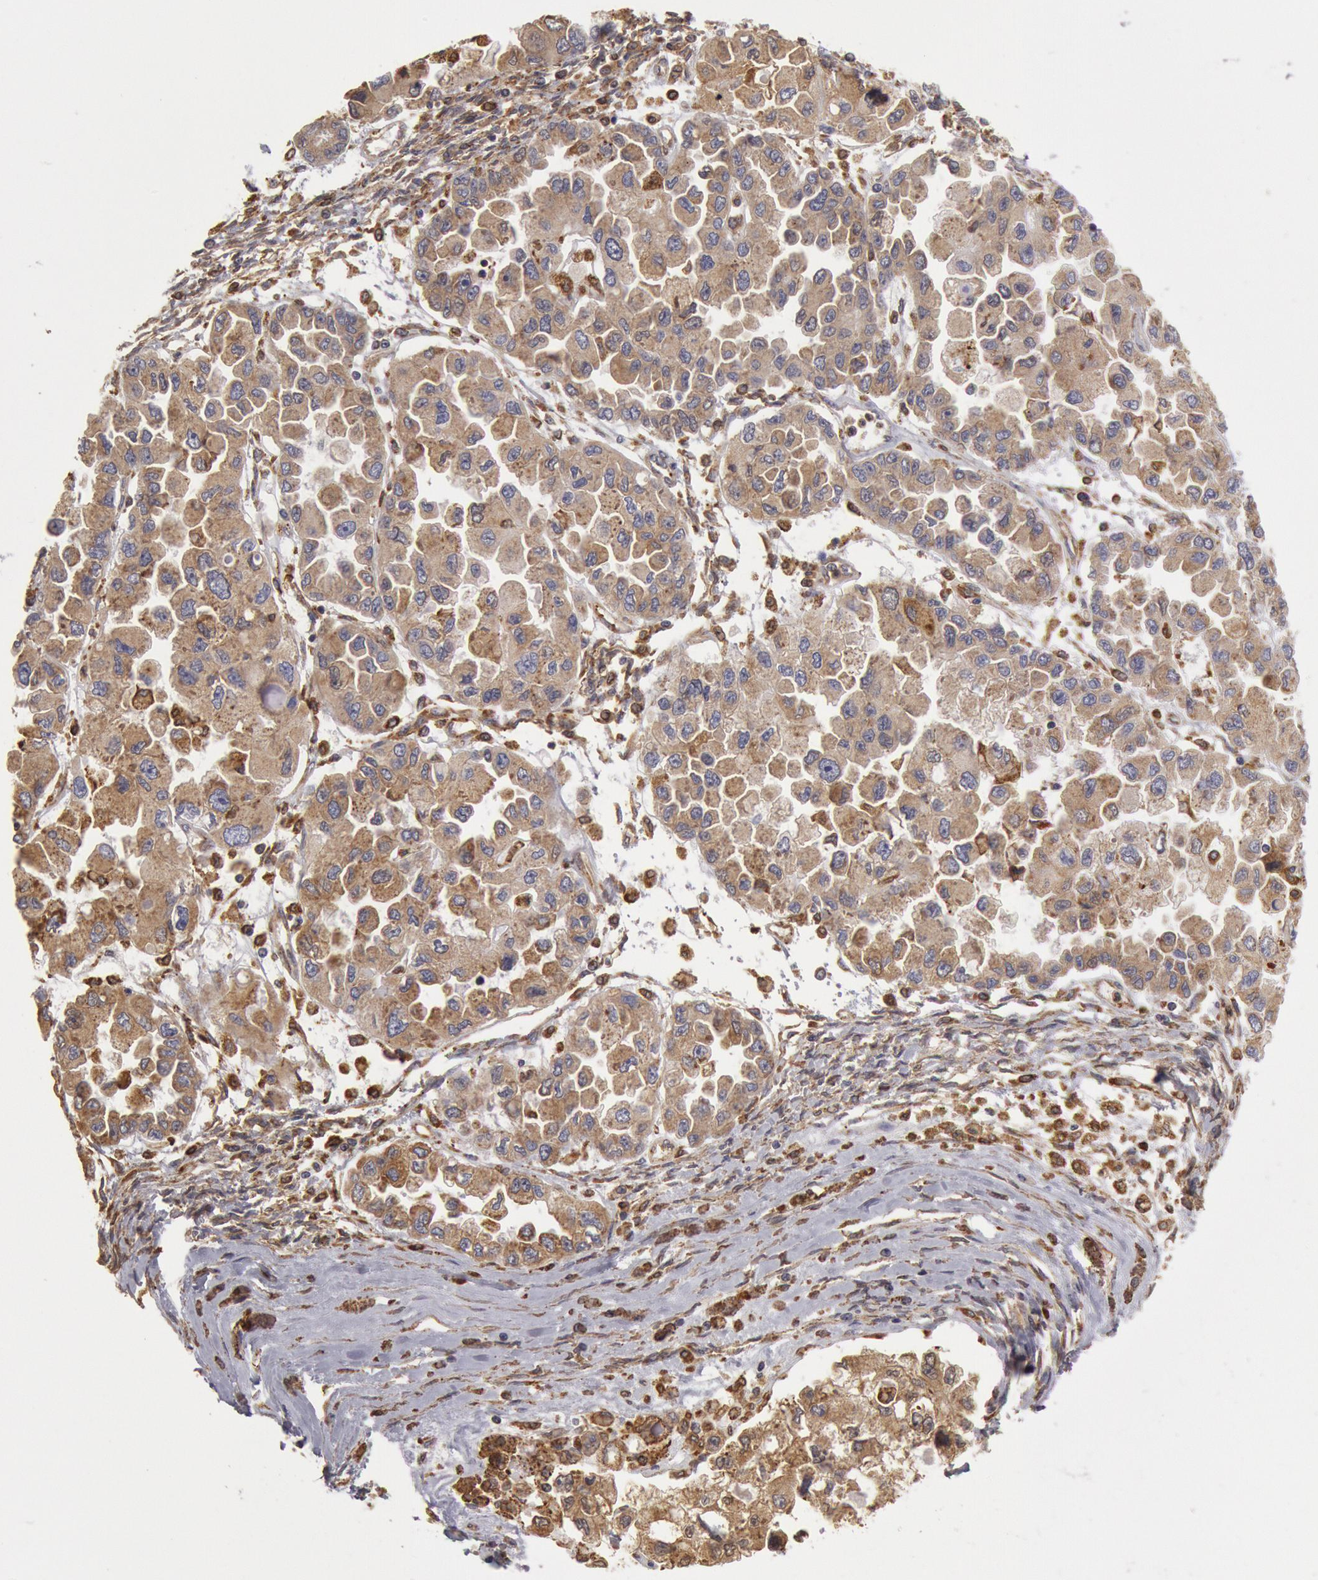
{"staining": {"intensity": "moderate", "quantity": ">75%", "location": "cytoplasmic/membranous"}, "tissue": "ovarian cancer", "cell_type": "Tumor cells", "image_type": "cancer", "snomed": [{"axis": "morphology", "description": "Cystadenocarcinoma, serous, NOS"}, {"axis": "topography", "description": "Ovary"}], "caption": "Human ovarian serous cystadenocarcinoma stained with a protein marker exhibits moderate staining in tumor cells.", "gene": "ERP44", "patient": {"sex": "female", "age": 84}}